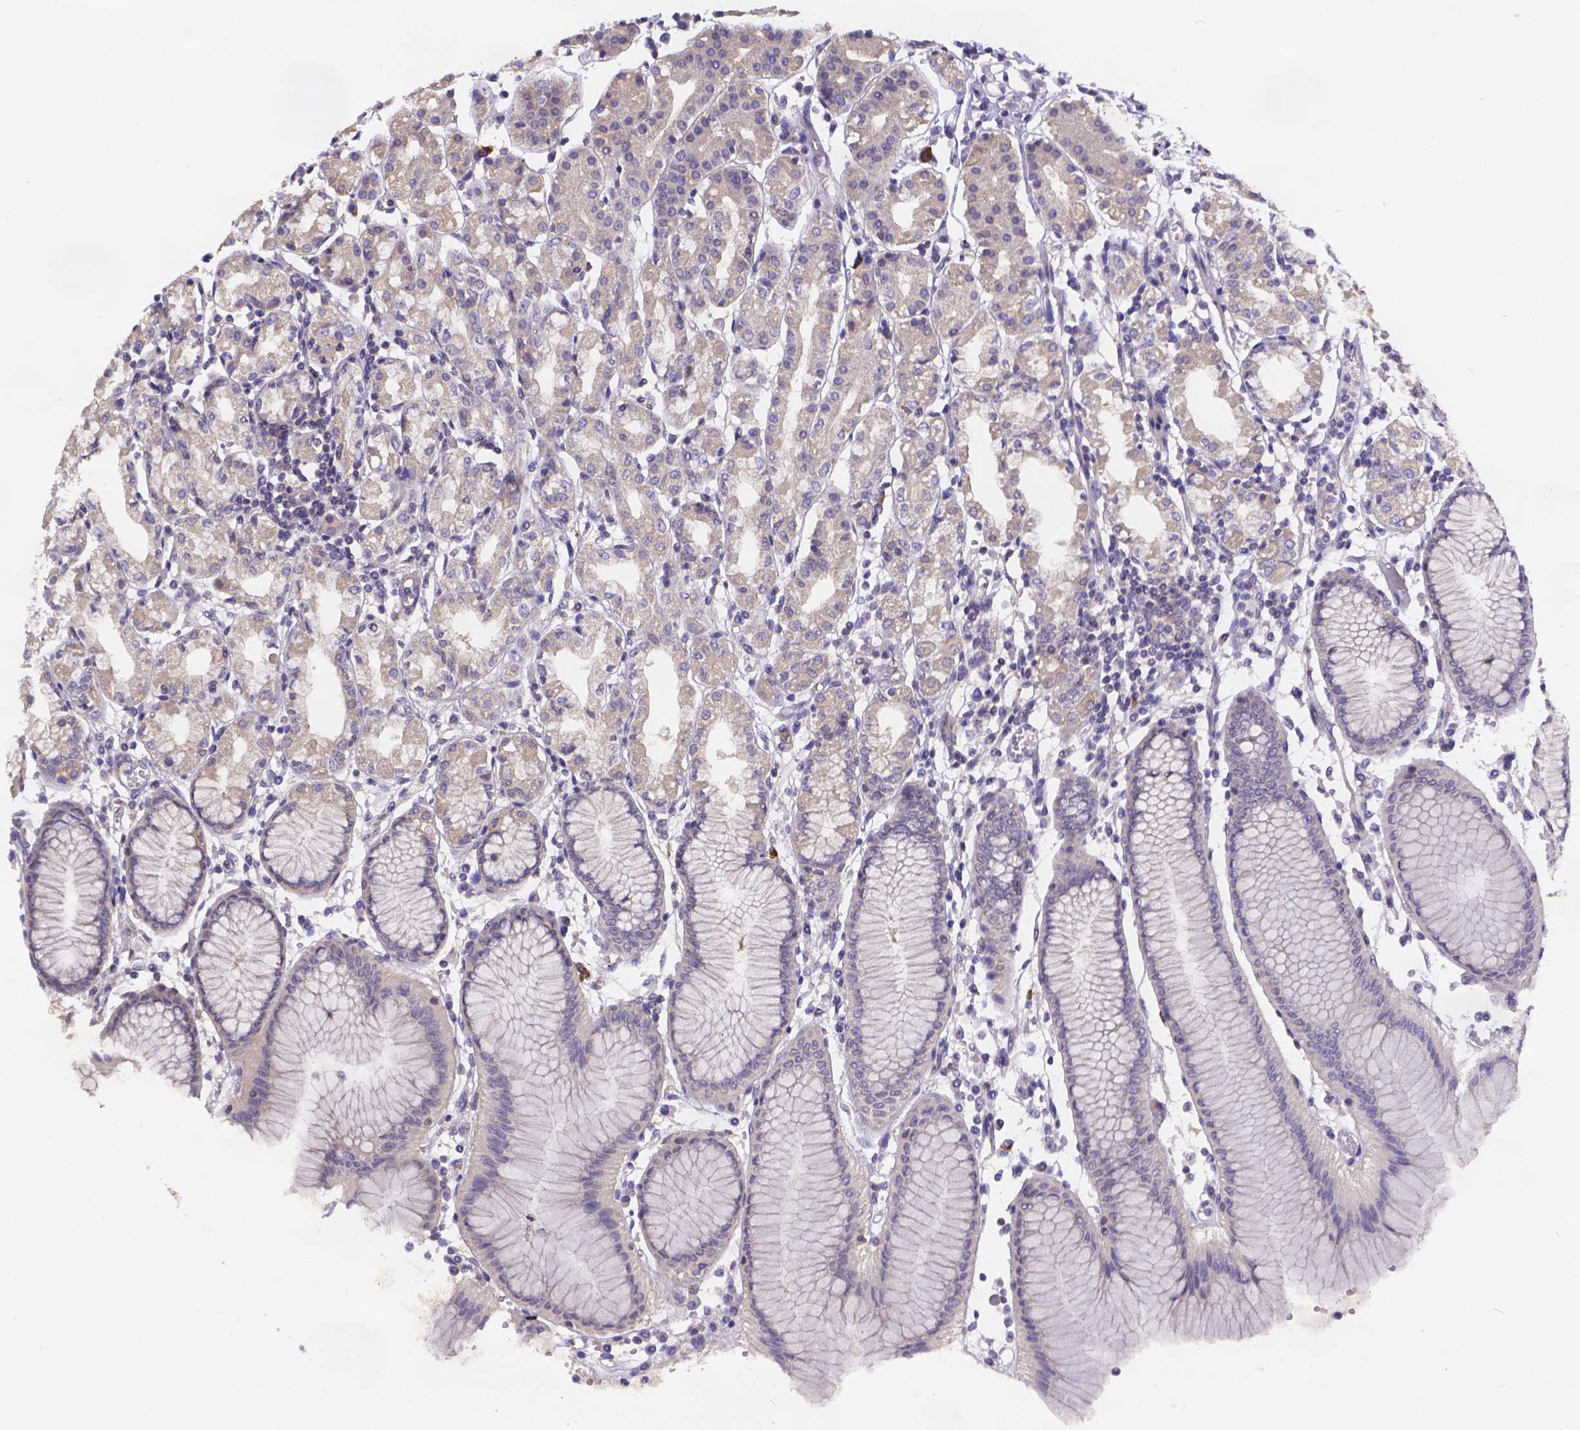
{"staining": {"intensity": "weak", "quantity": "<25%", "location": "cytoplasmic/membranous"}, "tissue": "stomach", "cell_type": "Glandular cells", "image_type": "normal", "snomed": [{"axis": "morphology", "description": "Normal tissue, NOS"}, {"axis": "topography", "description": "Skeletal muscle"}, {"axis": "topography", "description": "Stomach"}], "caption": "Stomach stained for a protein using immunohistochemistry (IHC) displays no expression glandular cells.", "gene": "GLRB", "patient": {"sex": "female", "age": 57}}